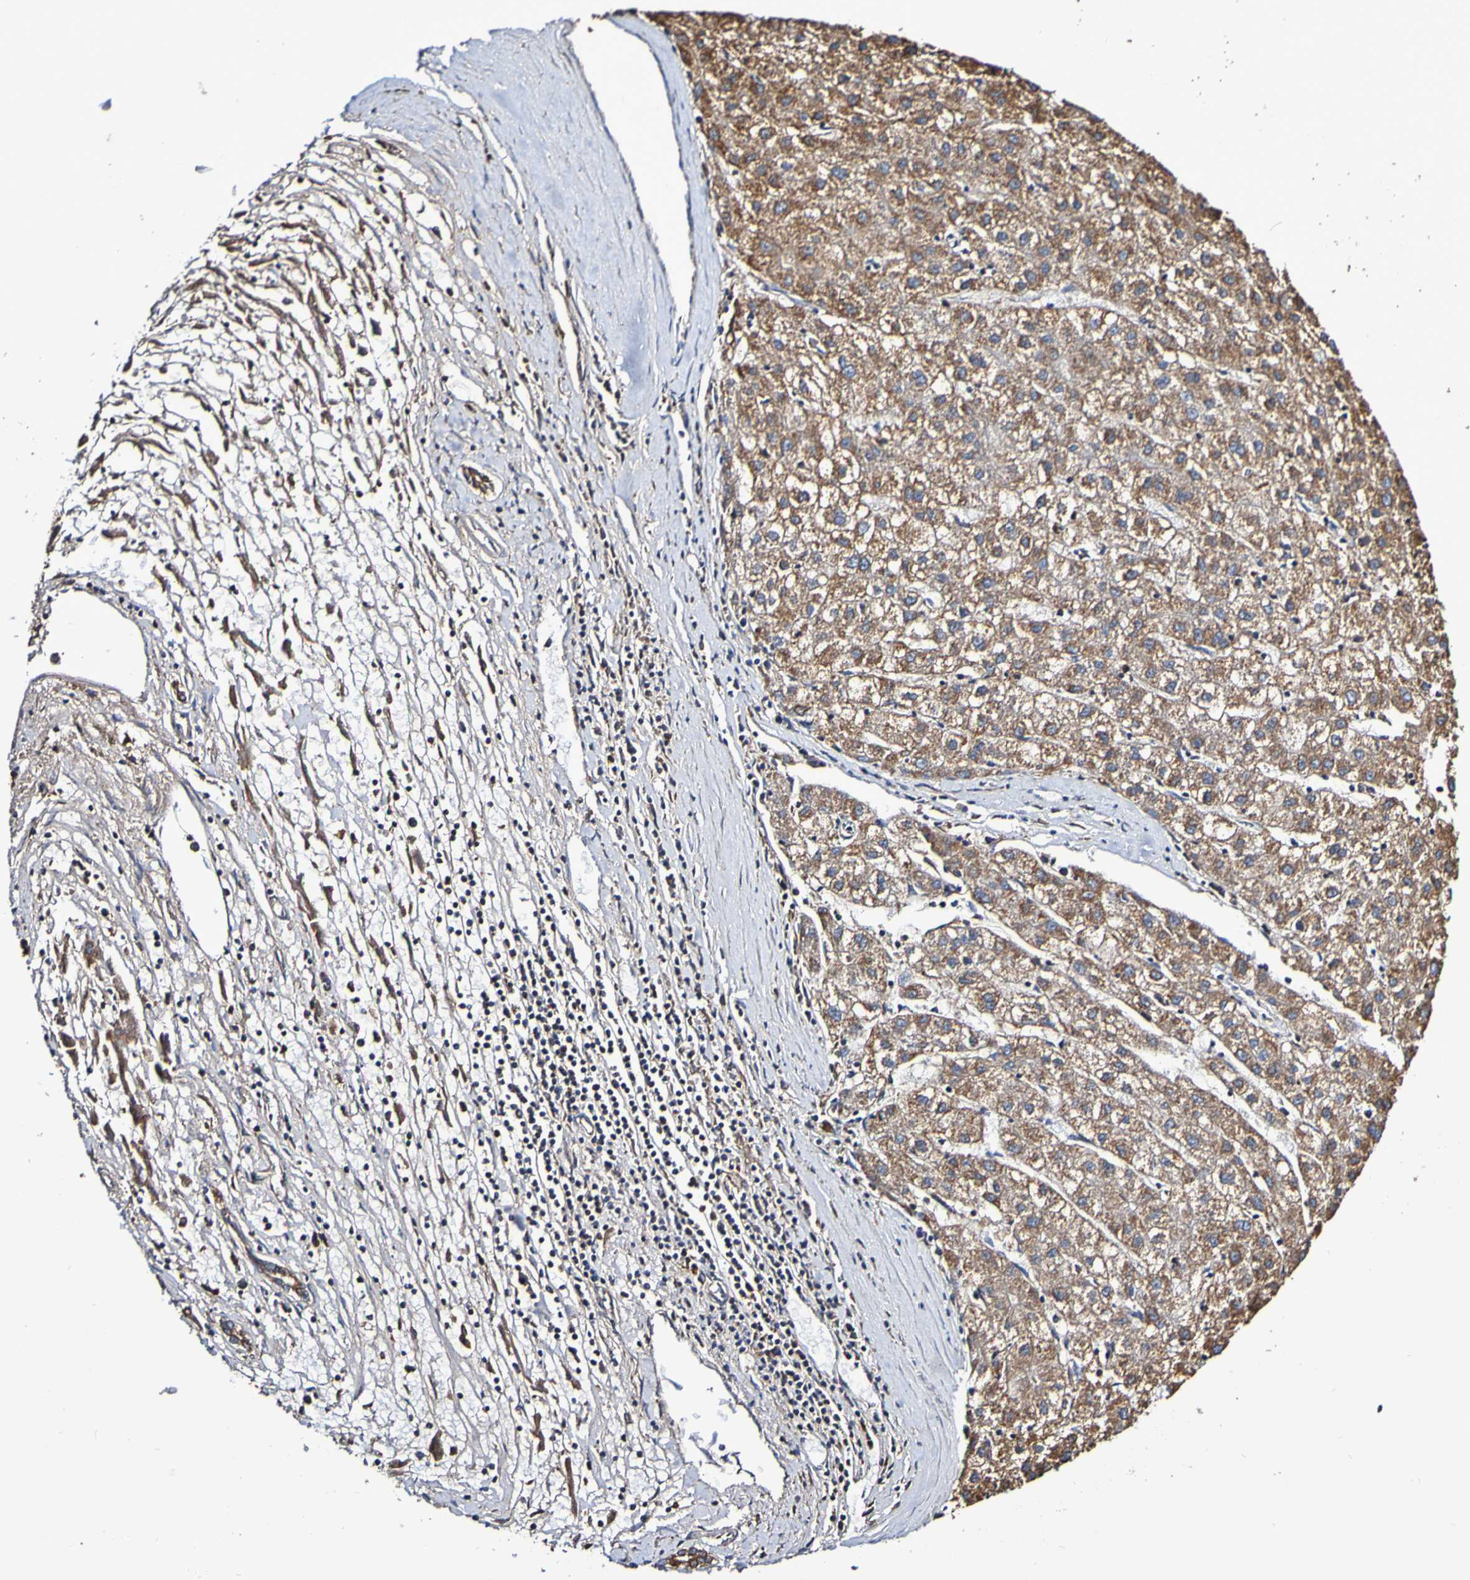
{"staining": {"intensity": "strong", "quantity": ">75%", "location": "cytoplasmic/membranous"}, "tissue": "liver cancer", "cell_type": "Tumor cells", "image_type": "cancer", "snomed": [{"axis": "morphology", "description": "Carcinoma, Hepatocellular, NOS"}, {"axis": "topography", "description": "Liver"}], "caption": "Immunohistochemistry (IHC) of human liver cancer shows high levels of strong cytoplasmic/membranous staining in about >75% of tumor cells. (DAB (3,3'-diaminobenzidine) IHC with brightfield microscopy, high magnification).", "gene": "IL18R1", "patient": {"sex": "male", "age": 72}}